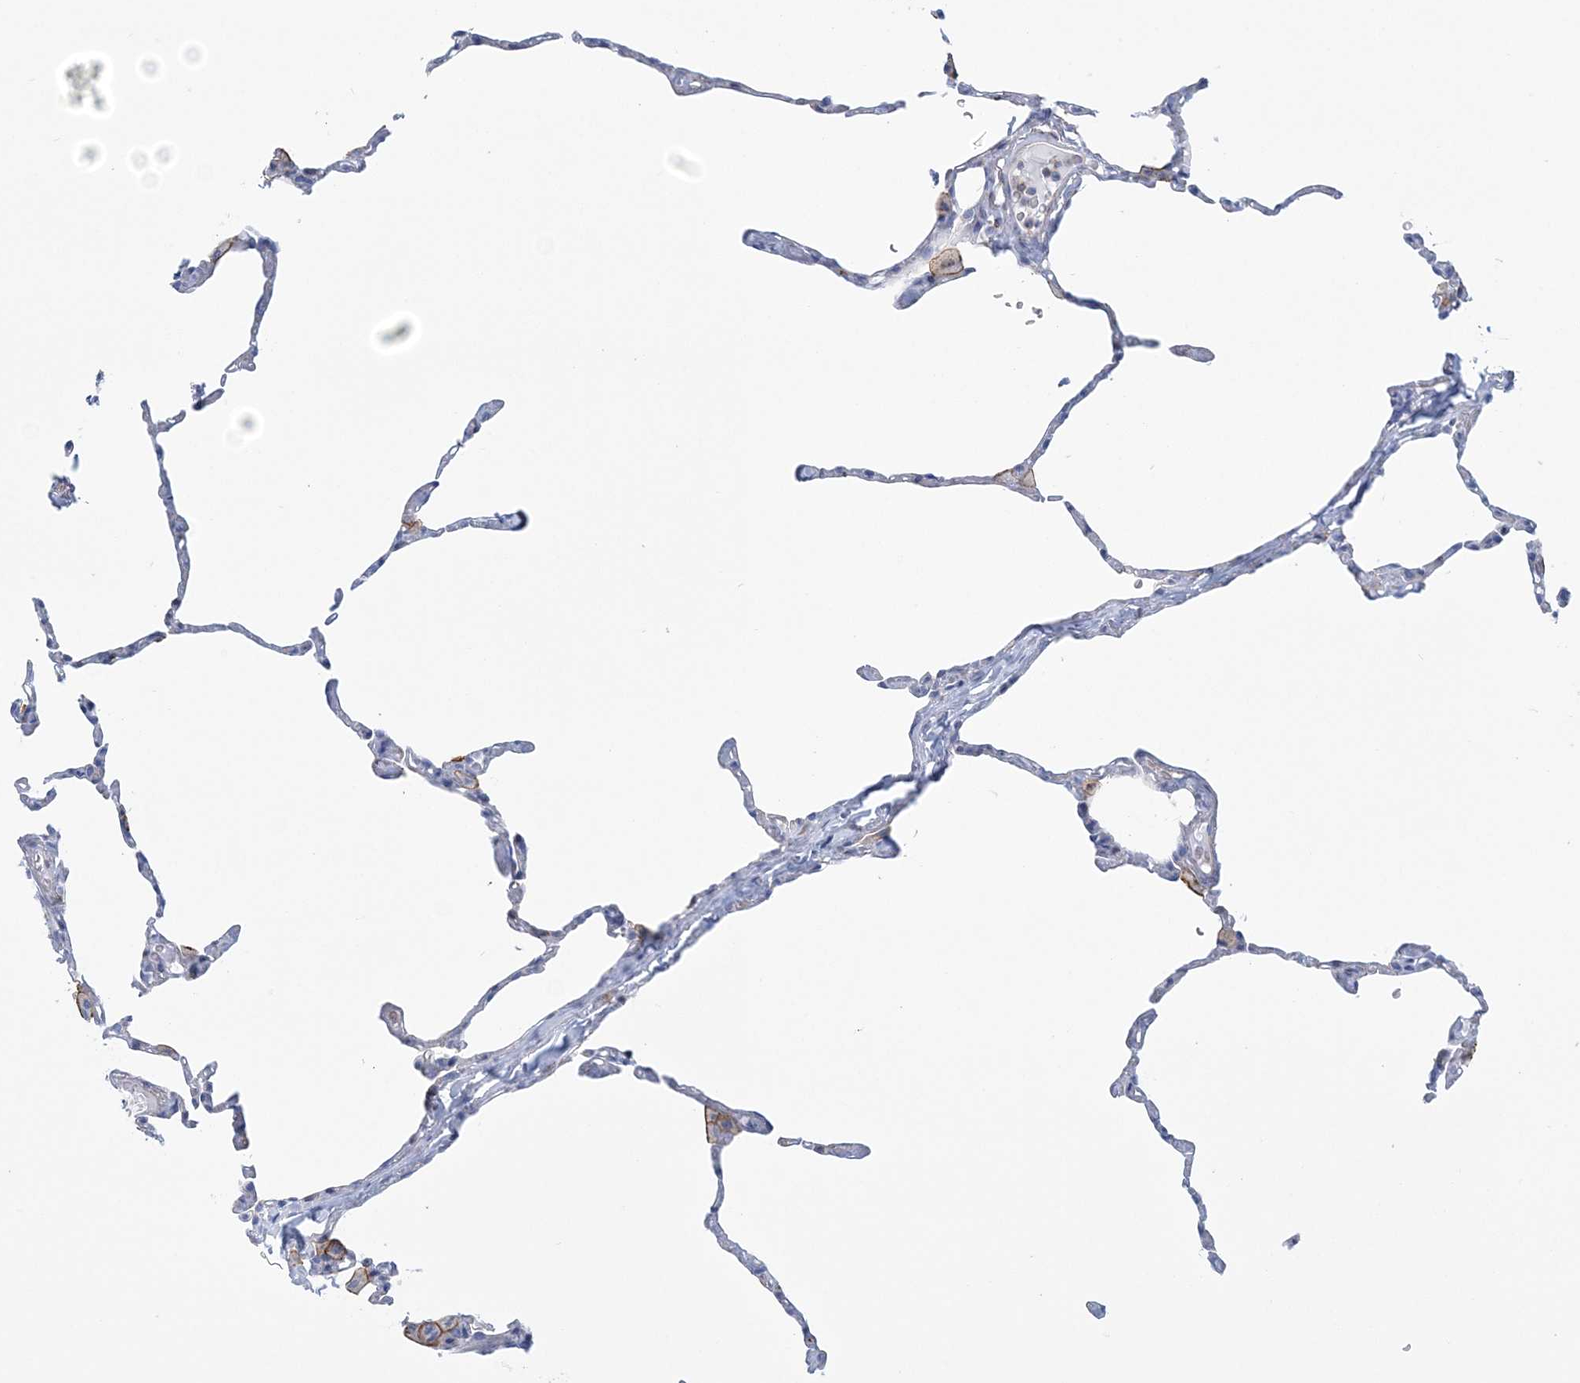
{"staining": {"intensity": "negative", "quantity": "none", "location": "none"}, "tissue": "lung", "cell_type": "Alveolar cells", "image_type": "normal", "snomed": [{"axis": "morphology", "description": "Normal tissue, NOS"}, {"axis": "topography", "description": "Lung"}], "caption": "The micrograph demonstrates no significant positivity in alveolar cells of lung.", "gene": "C11orf21", "patient": {"sex": "male", "age": 65}}